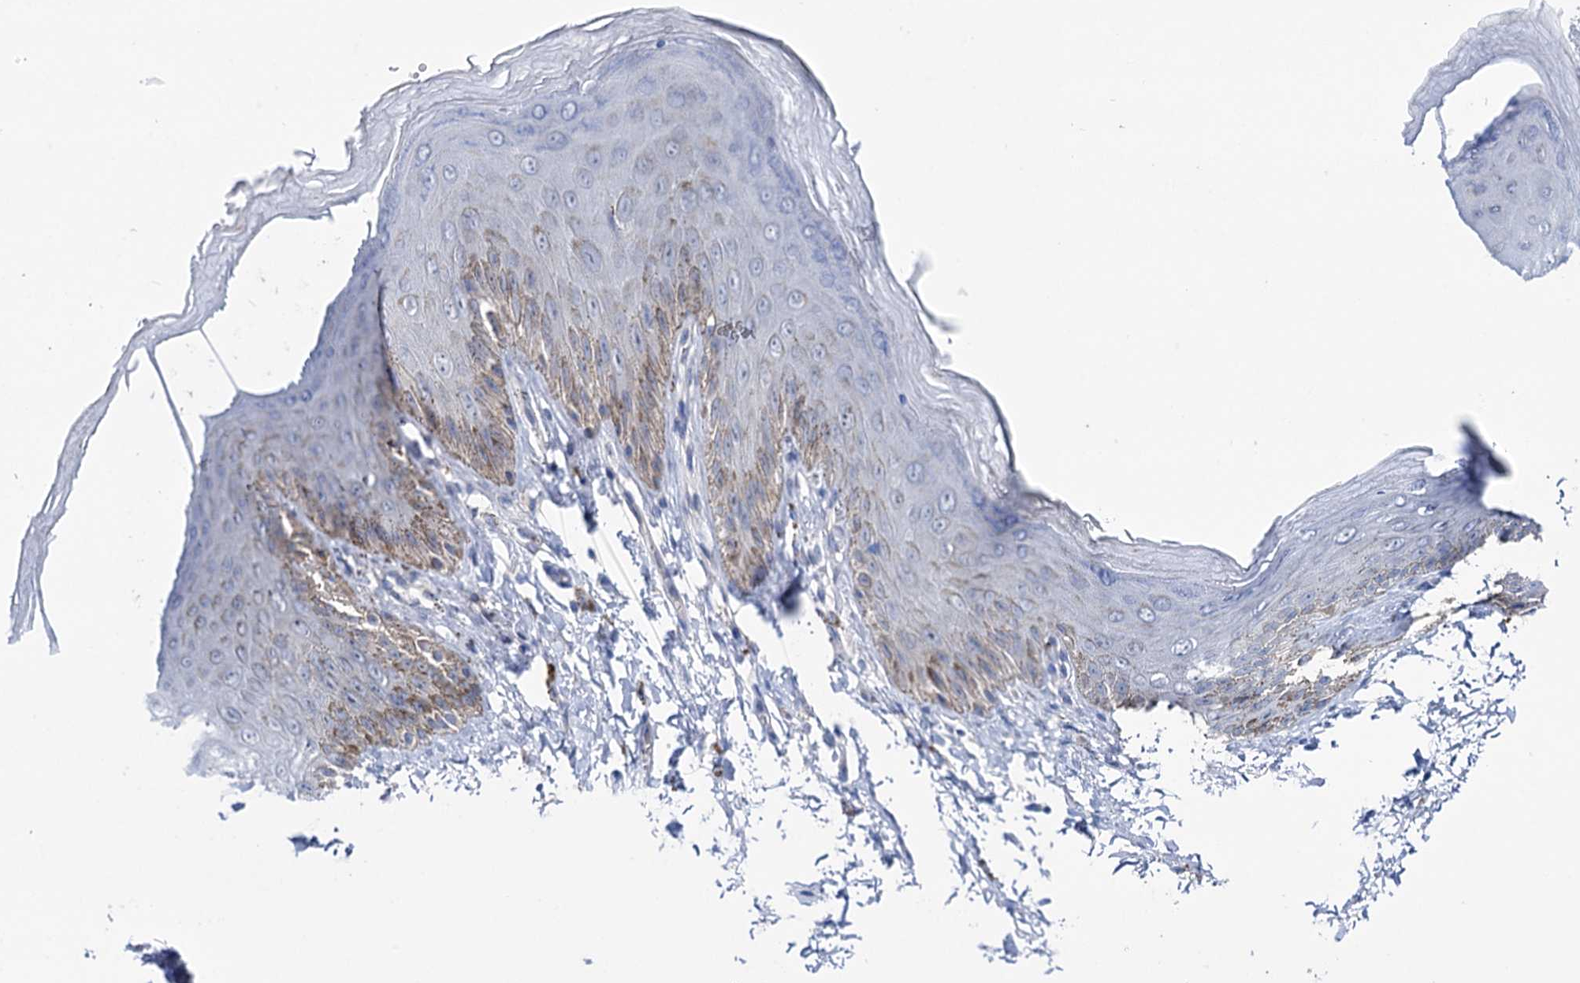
{"staining": {"intensity": "moderate", "quantity": "<25%", "location": "cytoplasmic/membranous"}, "tissue": "skin", "cell_type": "Epidermal cells", "image_type": "normal", "snomed": [{"axis": "morphology", "description": "Normal tissue, NOS"}, {"axis": "topography", "description": "Anal"}], "caption": "The histopathology image demonstrates staining of benign skin, revealing moderate cytoplasmic/membranous protein expression (brown color) within epidermal cells. The protein of interest is stained brown, and the nuclei are stained in blue (DAB (3,3'-diaminobenzidine) IHC with brightfield microscopy, high magnification).", "gene": "SHROOM1", "patient": {"sex": "male", "age": 44}}